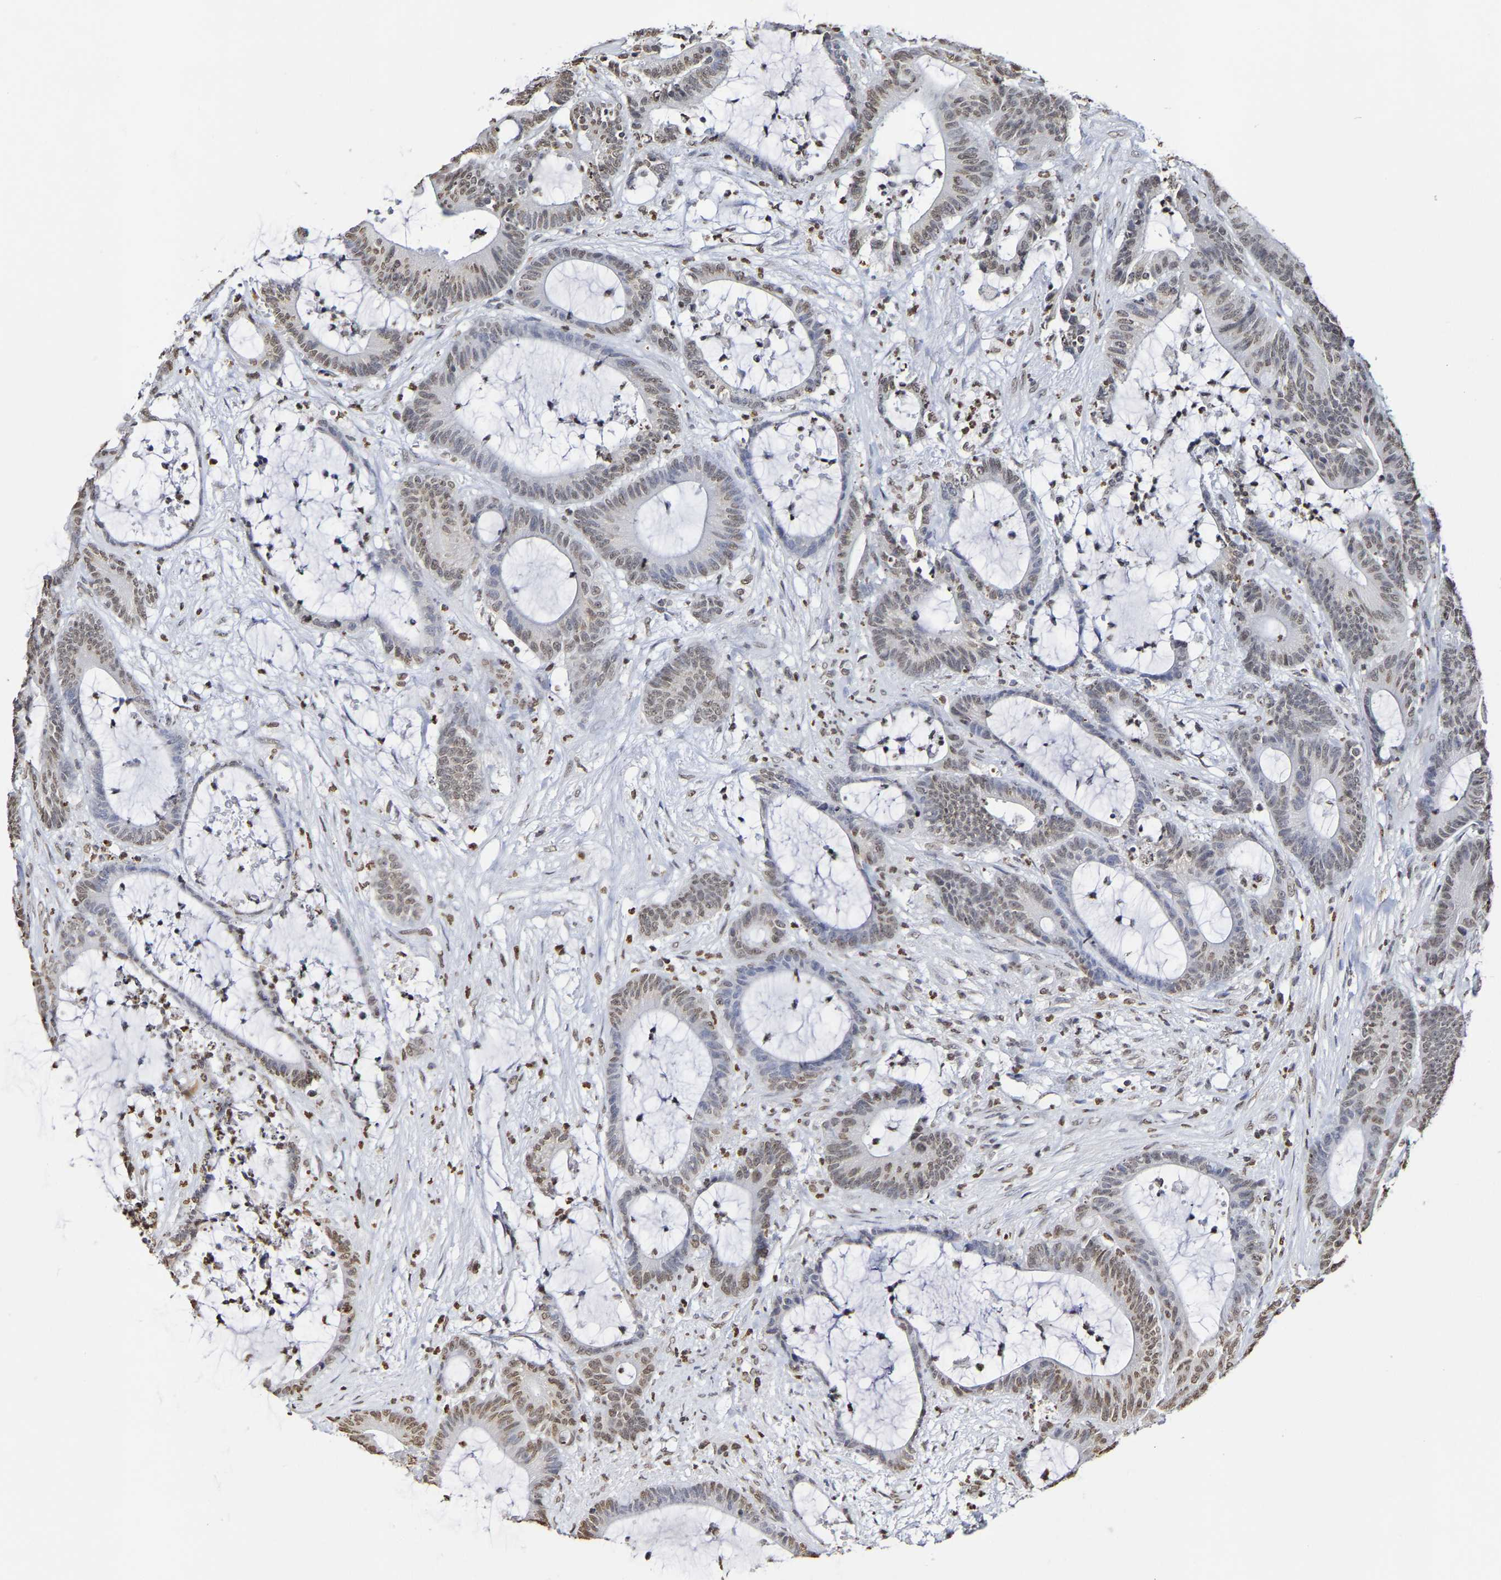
{"staining": {"intensity": "moderate", "quantity": "25%-75%", "location": "nuclear"}, "tissue": "colorectal cancer", "cell_type": "Tumor cells", "image_type": "cancer", "snomed": [{"axis": "morphology", "description": "Adenocarcinoma, NOS"}, {"axis": "topography", "description": "Colon"}], "caption": "Colorectal cancer (adenocarcinoma) stained for a protein (brown) demonstrates moderate nuclear positive positivity in about 25%-75% of tumor cells.", "gene": "ATF4", "patient": {"sex": "female", "age": 84}}